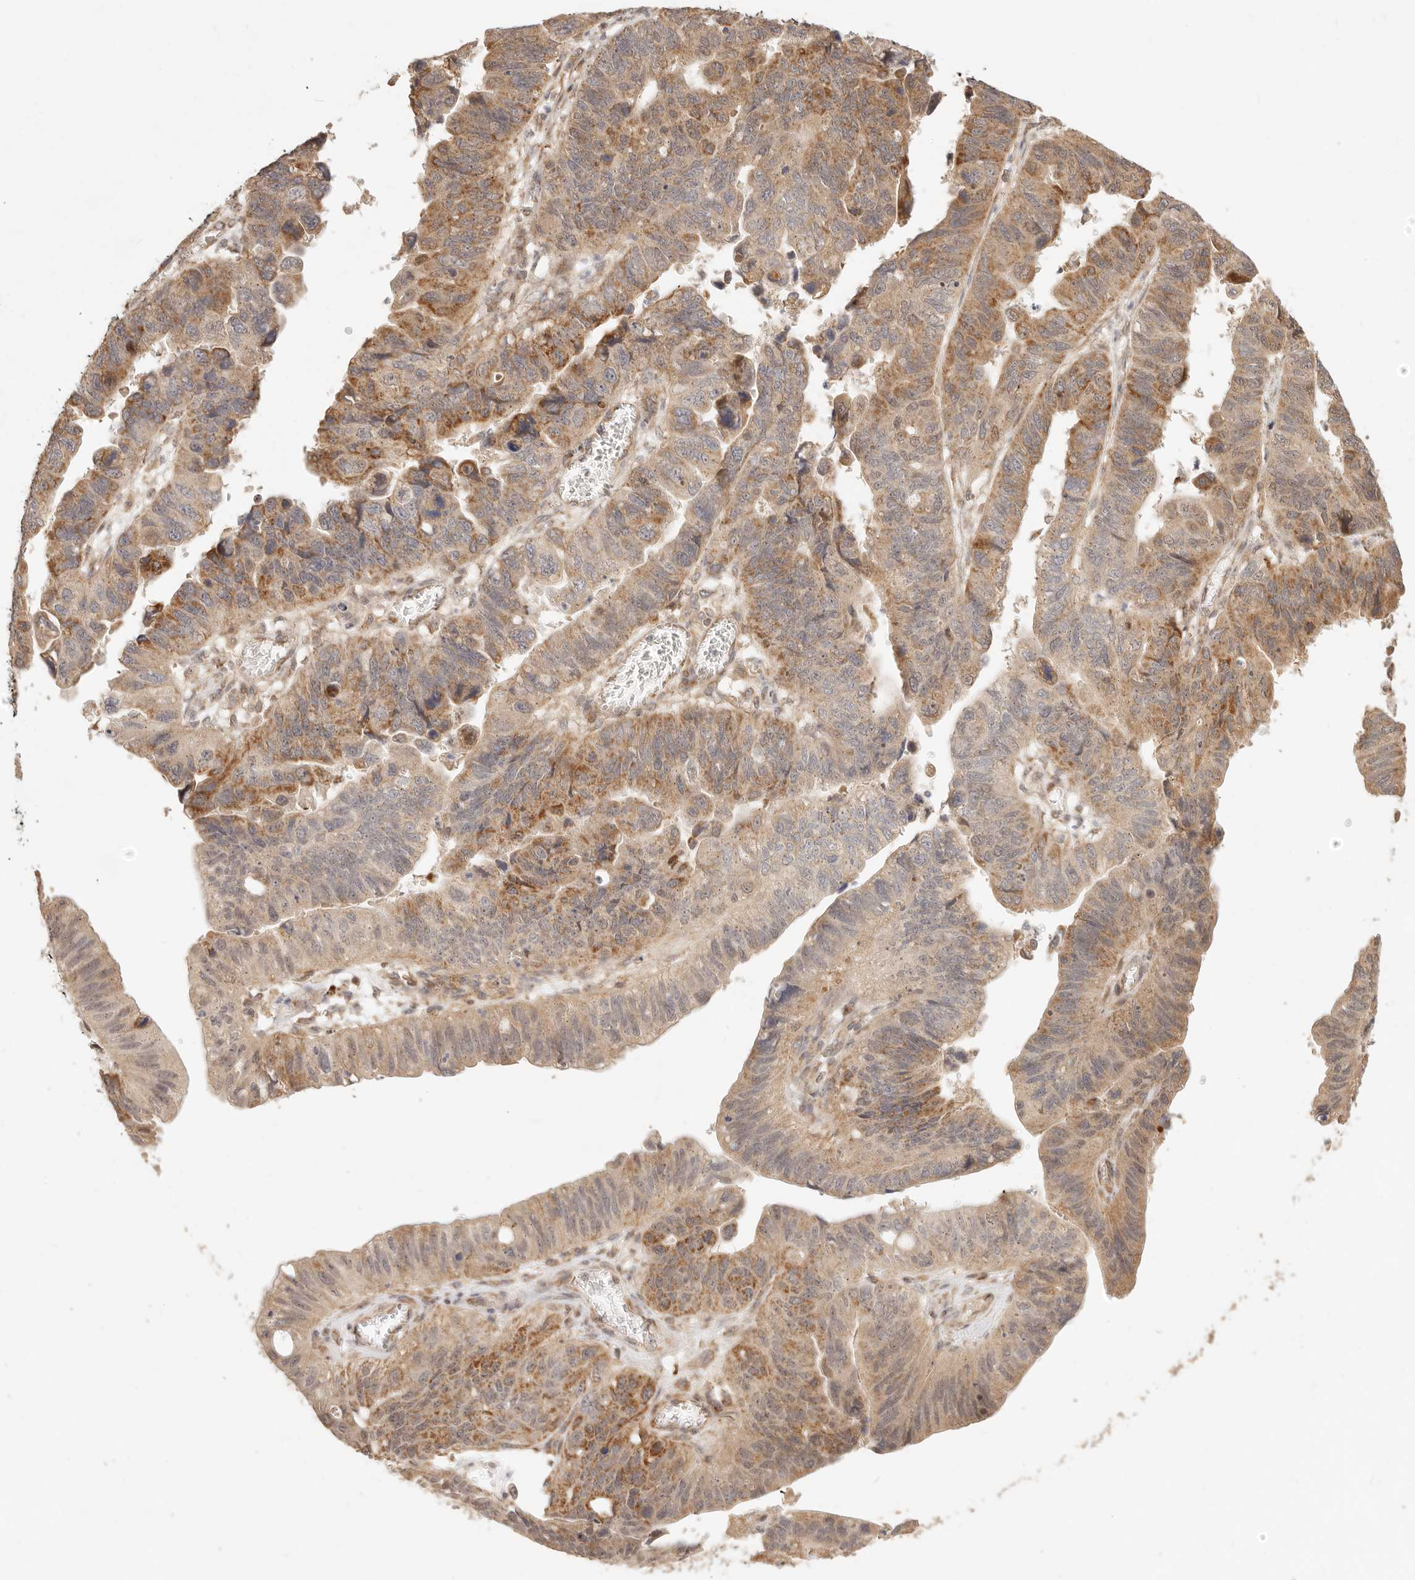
{"staining": {"intensity": "moderate", "quantity": ">75%", "location": "cytoplasmic/membranous"}, "tissue": "stomach cancer", "cell_type": "Tumor cells", "image_type": "cancer", "snomed": [{"axis": "morphology", "description": "Adenocarcinoma, NOS"}, {"axis": "topography", "description": "Stomach"}], "caption": "Protein staining of stomach cancer tissue exhibits moderate cytoplasmic/membranous staining in about >75% of tumor cells.", "gene": "TIMM17A", "patient": {"sex": "male", "age": 59}}